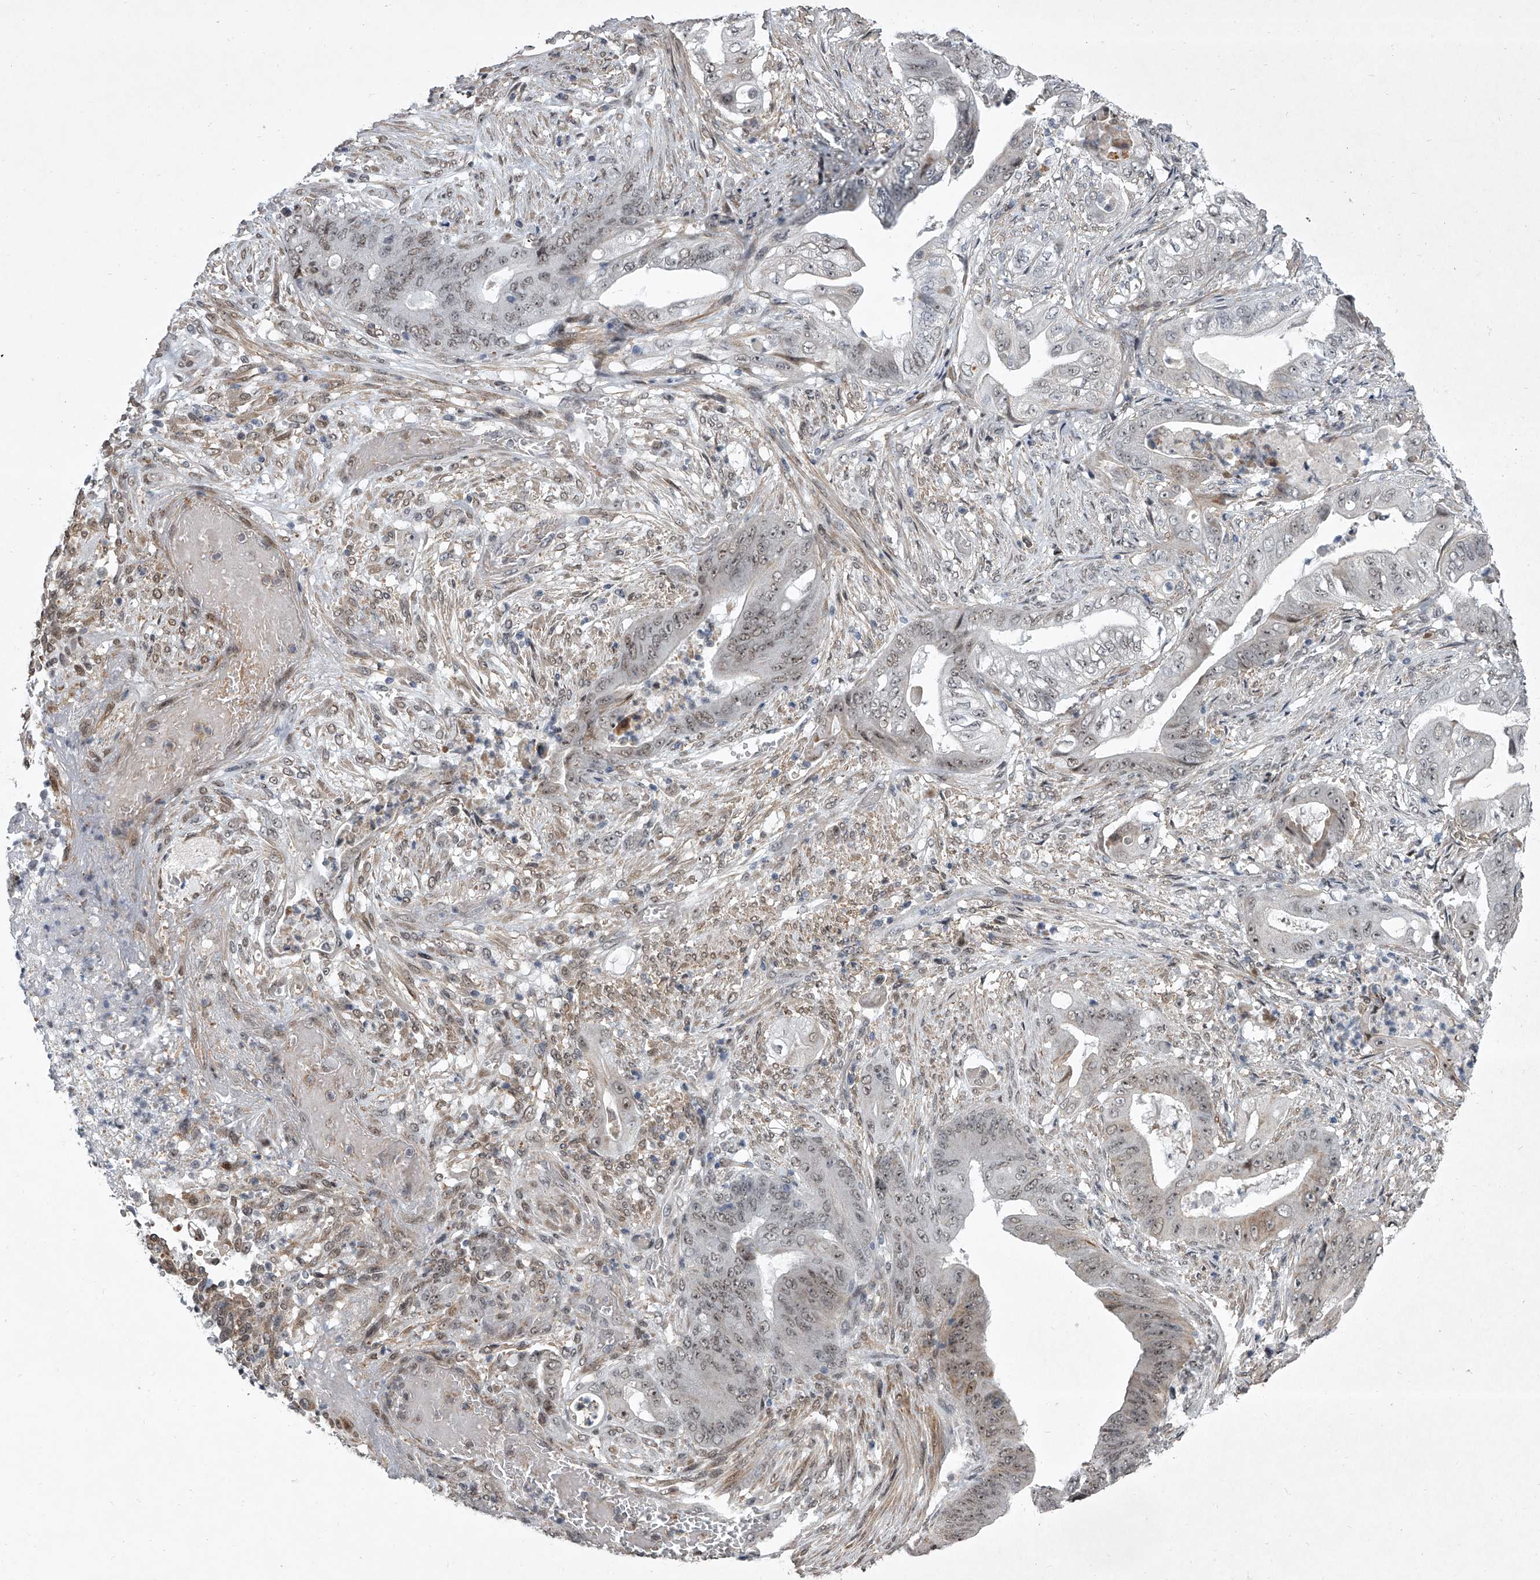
{"staining": {"intensity": "weak", "quantity": "25%-75%", "location": "nuclear"}, "tissue": "stomach cancer", "cell_type": "Tumor cells", "image_type": "cancer", "snomed": [{"axis": "morphology", "description": "Adenocarcinoma, NOS"}, {"axis": "topography", "description": "Stomach"}], "caption": "Protein expression analysis of human adenocarcinoma (stomach) reveals weak nuclear staining in approximately 25%-75% of tumor cells.", "gene": "MLLT1", "patient": {"sex": "female", "age": 73}}